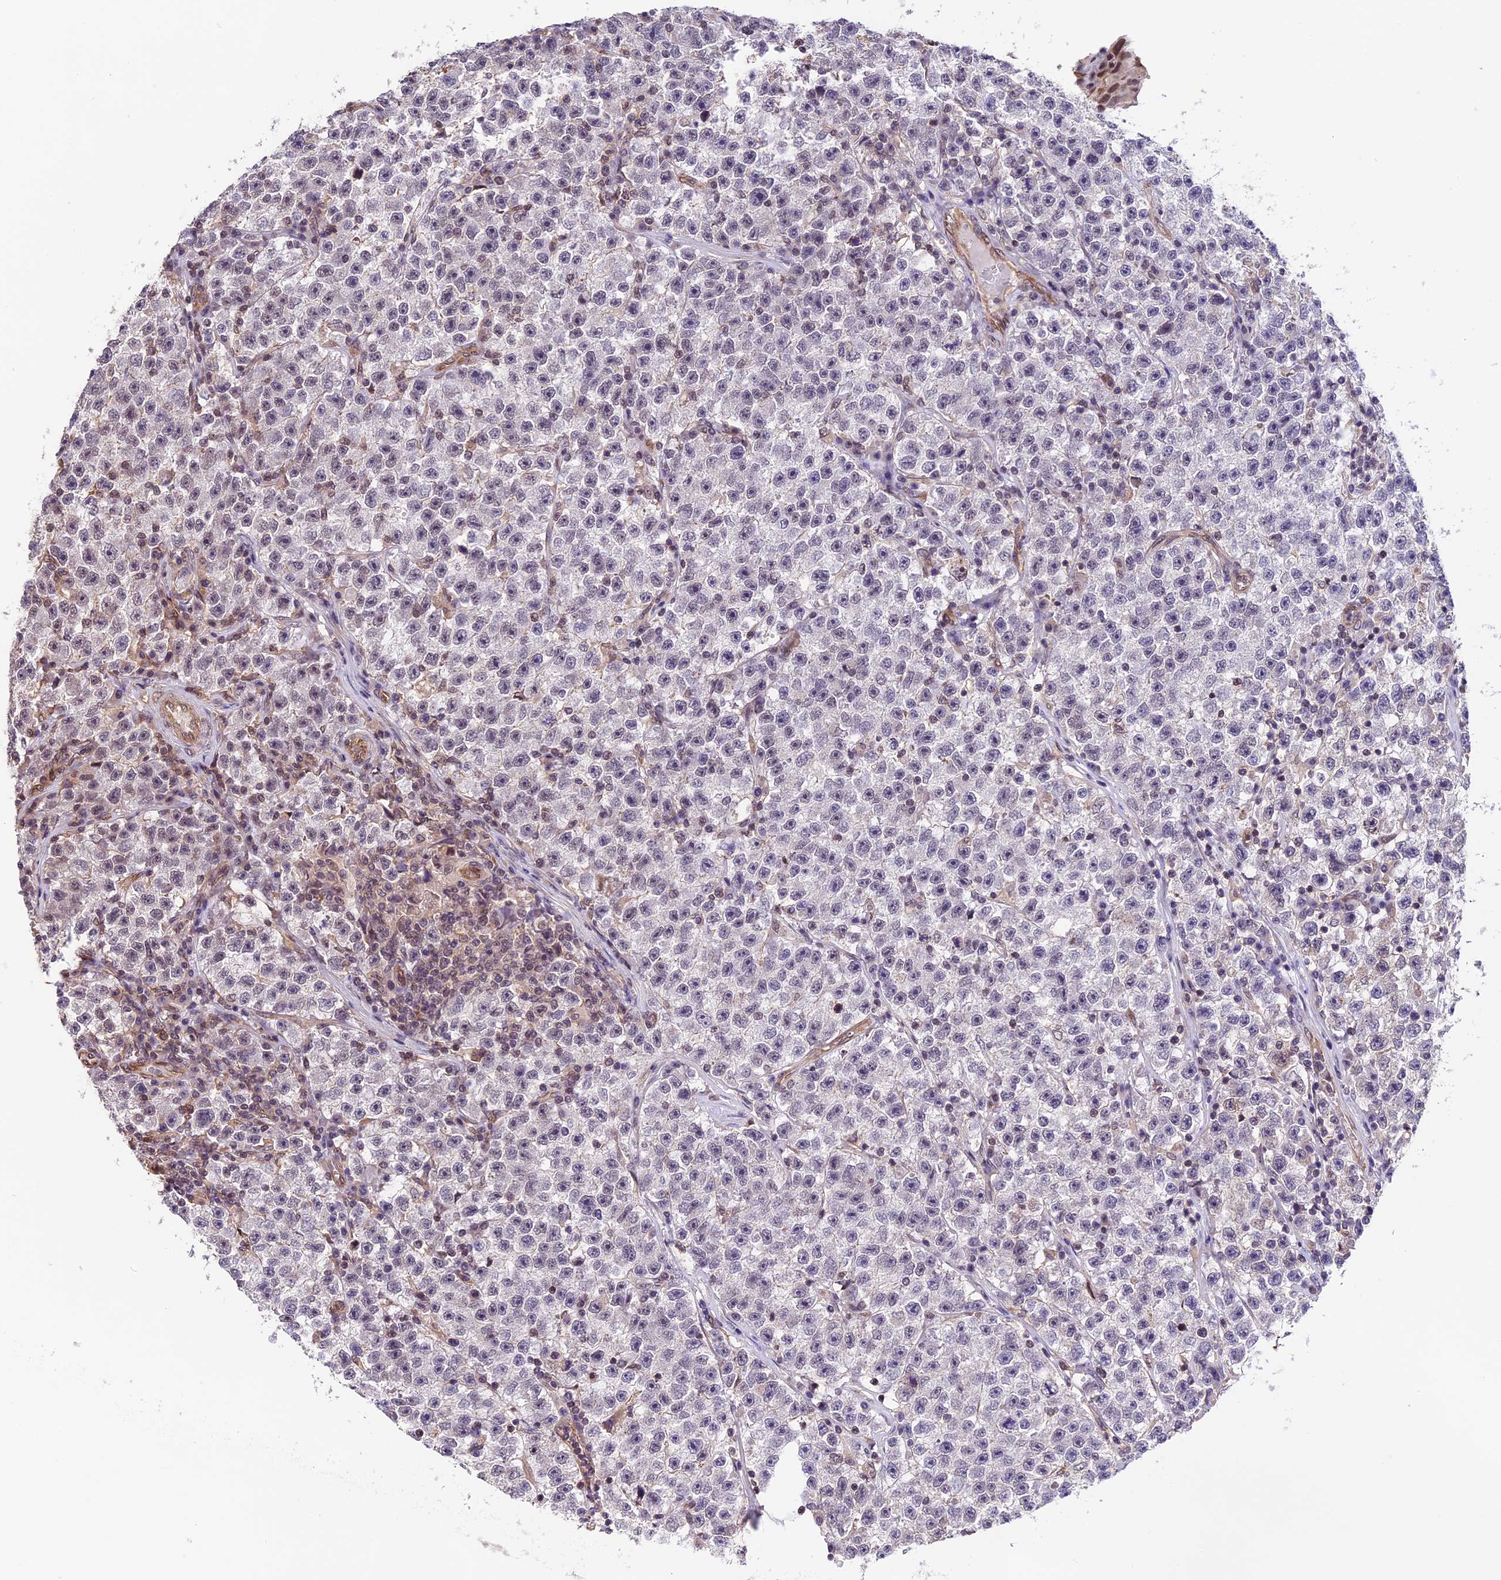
{"staining": {"intensity": "negative", "quantity": "none", "location": "none"}, "tissue": "testis cancer", "cell_type": "Tumor cells", "image_type": "cancer", "snomed": [{"axis": "morphology", "description": "Seminoma, NOS"}, {"axis": "topography", "description": "Testis"}], "caption": "Tumor cells show no significant expression in seminoma (testis).", "gene": "ZC3H4", "patient": {"sex": "male", "age": 22}}